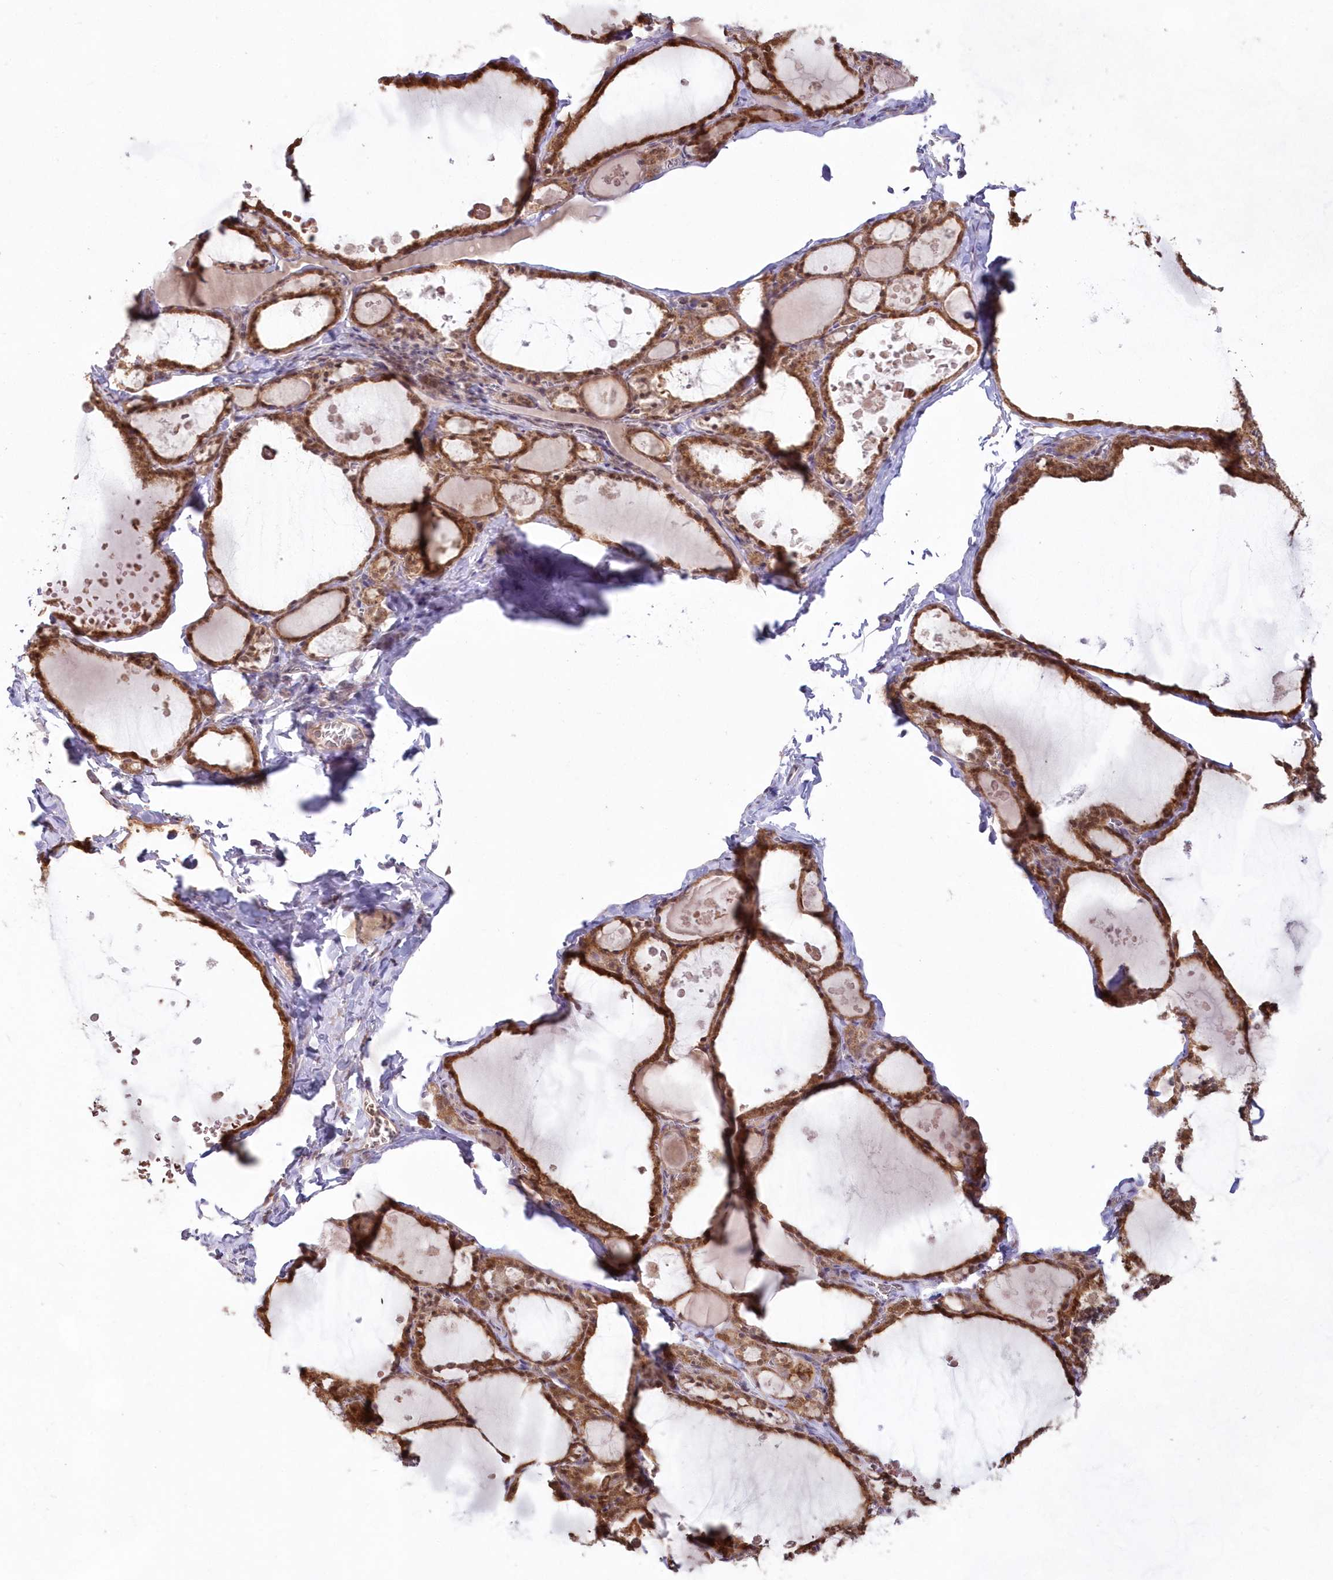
{"staining": {"intensity": "strong", "quantity": ">75%", "location": "cytoplasmic/membranous,nuclear"}, "tissue": "thyroid gland", "cell_type": "Glandular cells", "image_type": "normal", "snomed": [{"axis": "morphology", "description": "Normal tissue, NOS"}, {"axis": "topography", "description": "Thyroid gland"}], "caption": "Glandular cells demonstrate high levels of strong cytoplasmic/membranous,nuclear staining in about >75% of cells in unremarkable thyroid gland. (DAB = brown stain, brightfield microscopy at high magnification).", "gene": "IMPA1", "patient": {"sex": "male", "age": 56}}